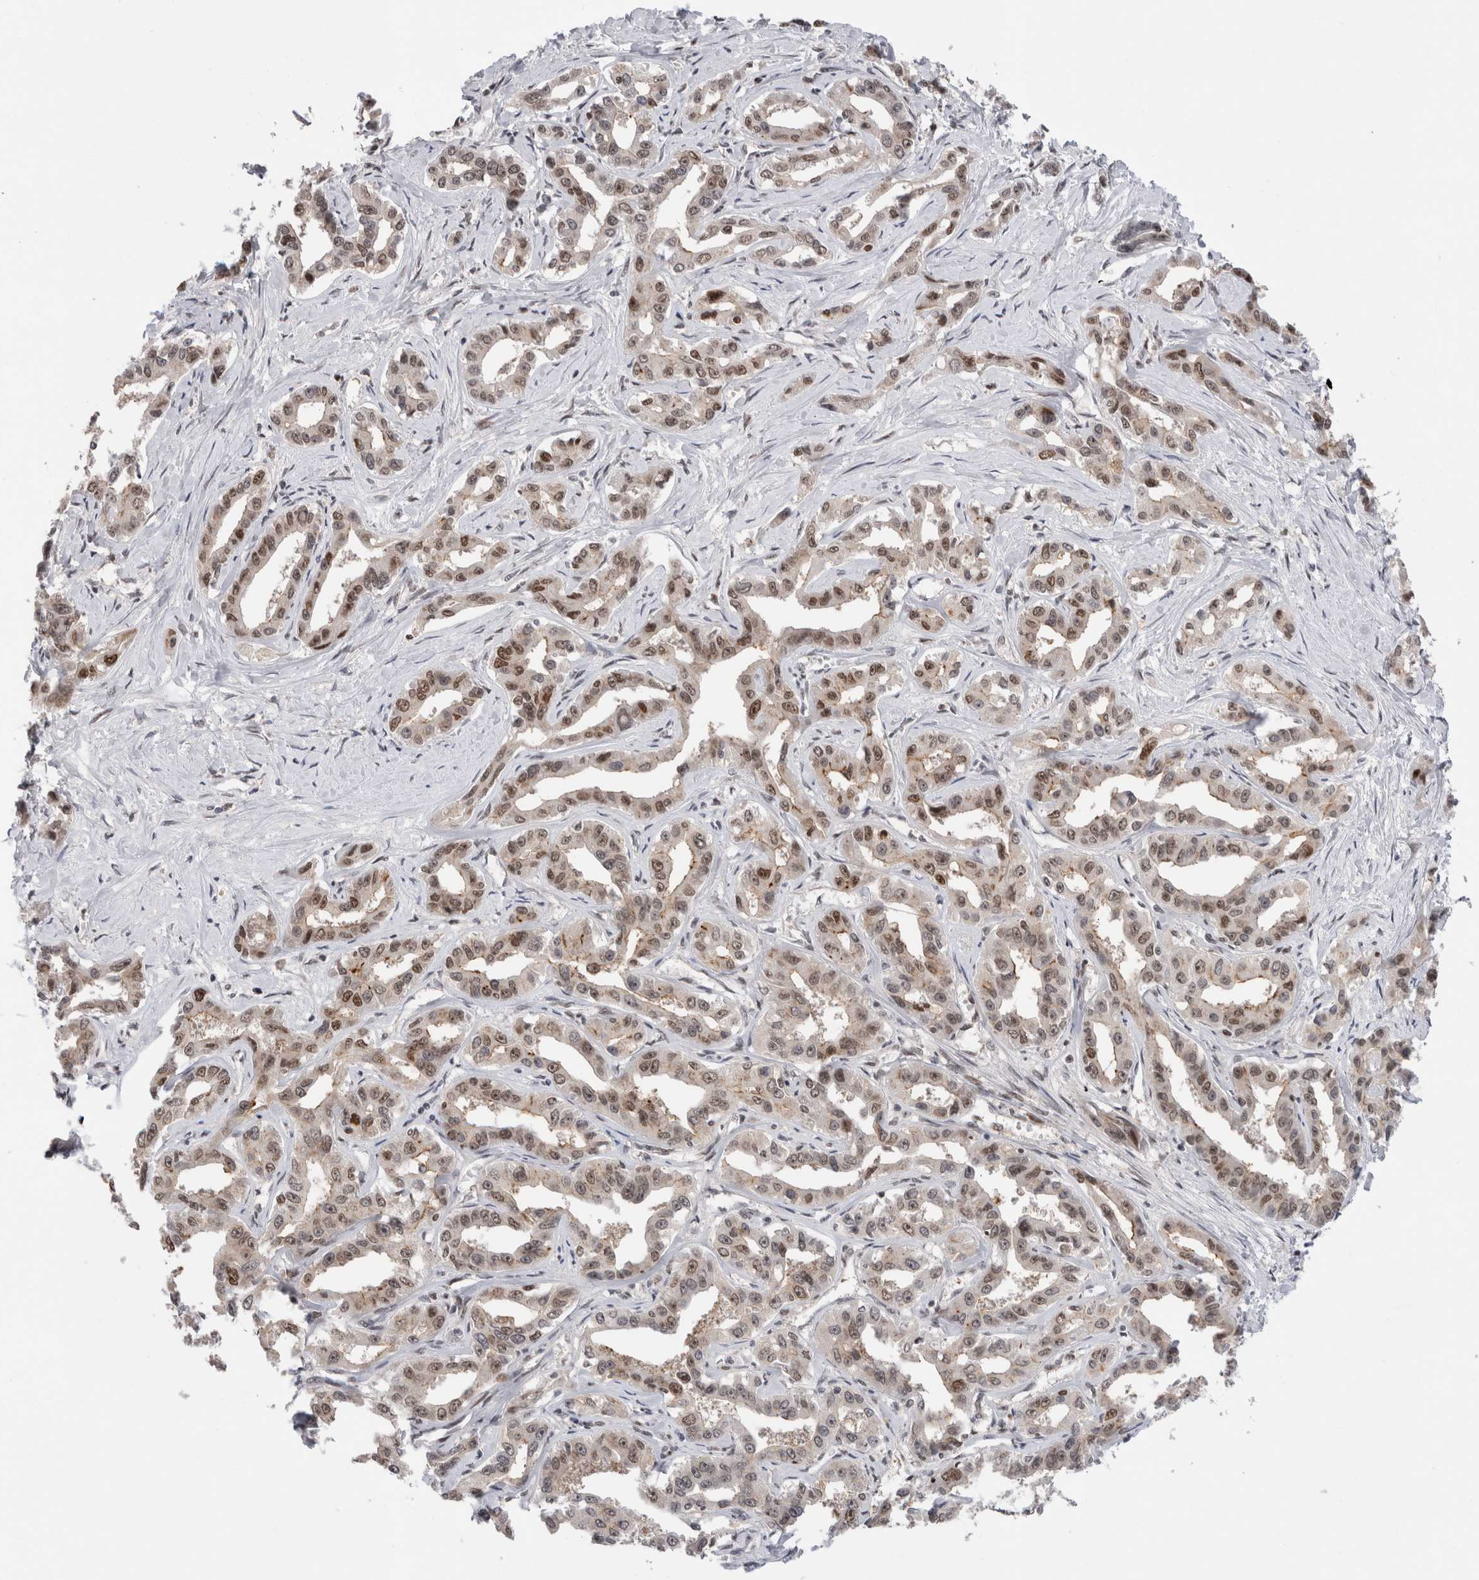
{"staining": {"intensity": "moderate", "quantity": ">75%", "location": "nuclear"}, "tissue": "liver cancer", "cell_type": "Tumor cells", "image_type": "cancer", "snomed": [{"axis": "morphology", "description": "Cholangiocarcinoma"}, {"axis": "topography", "description": "Liver"}], "caption": "DAB immunohistochemical staining of human liver cancer (cholangiocarcinoma) shows moderate nuclear protein positivity in about >75% of tumor cells. The staining is performed using DAB brown chromogen to label protein expression. The nuclei are counter-stained blue using hematoxylin.", "gene": "ZNF521", "patient": {"sex": "male", "age": 59}}